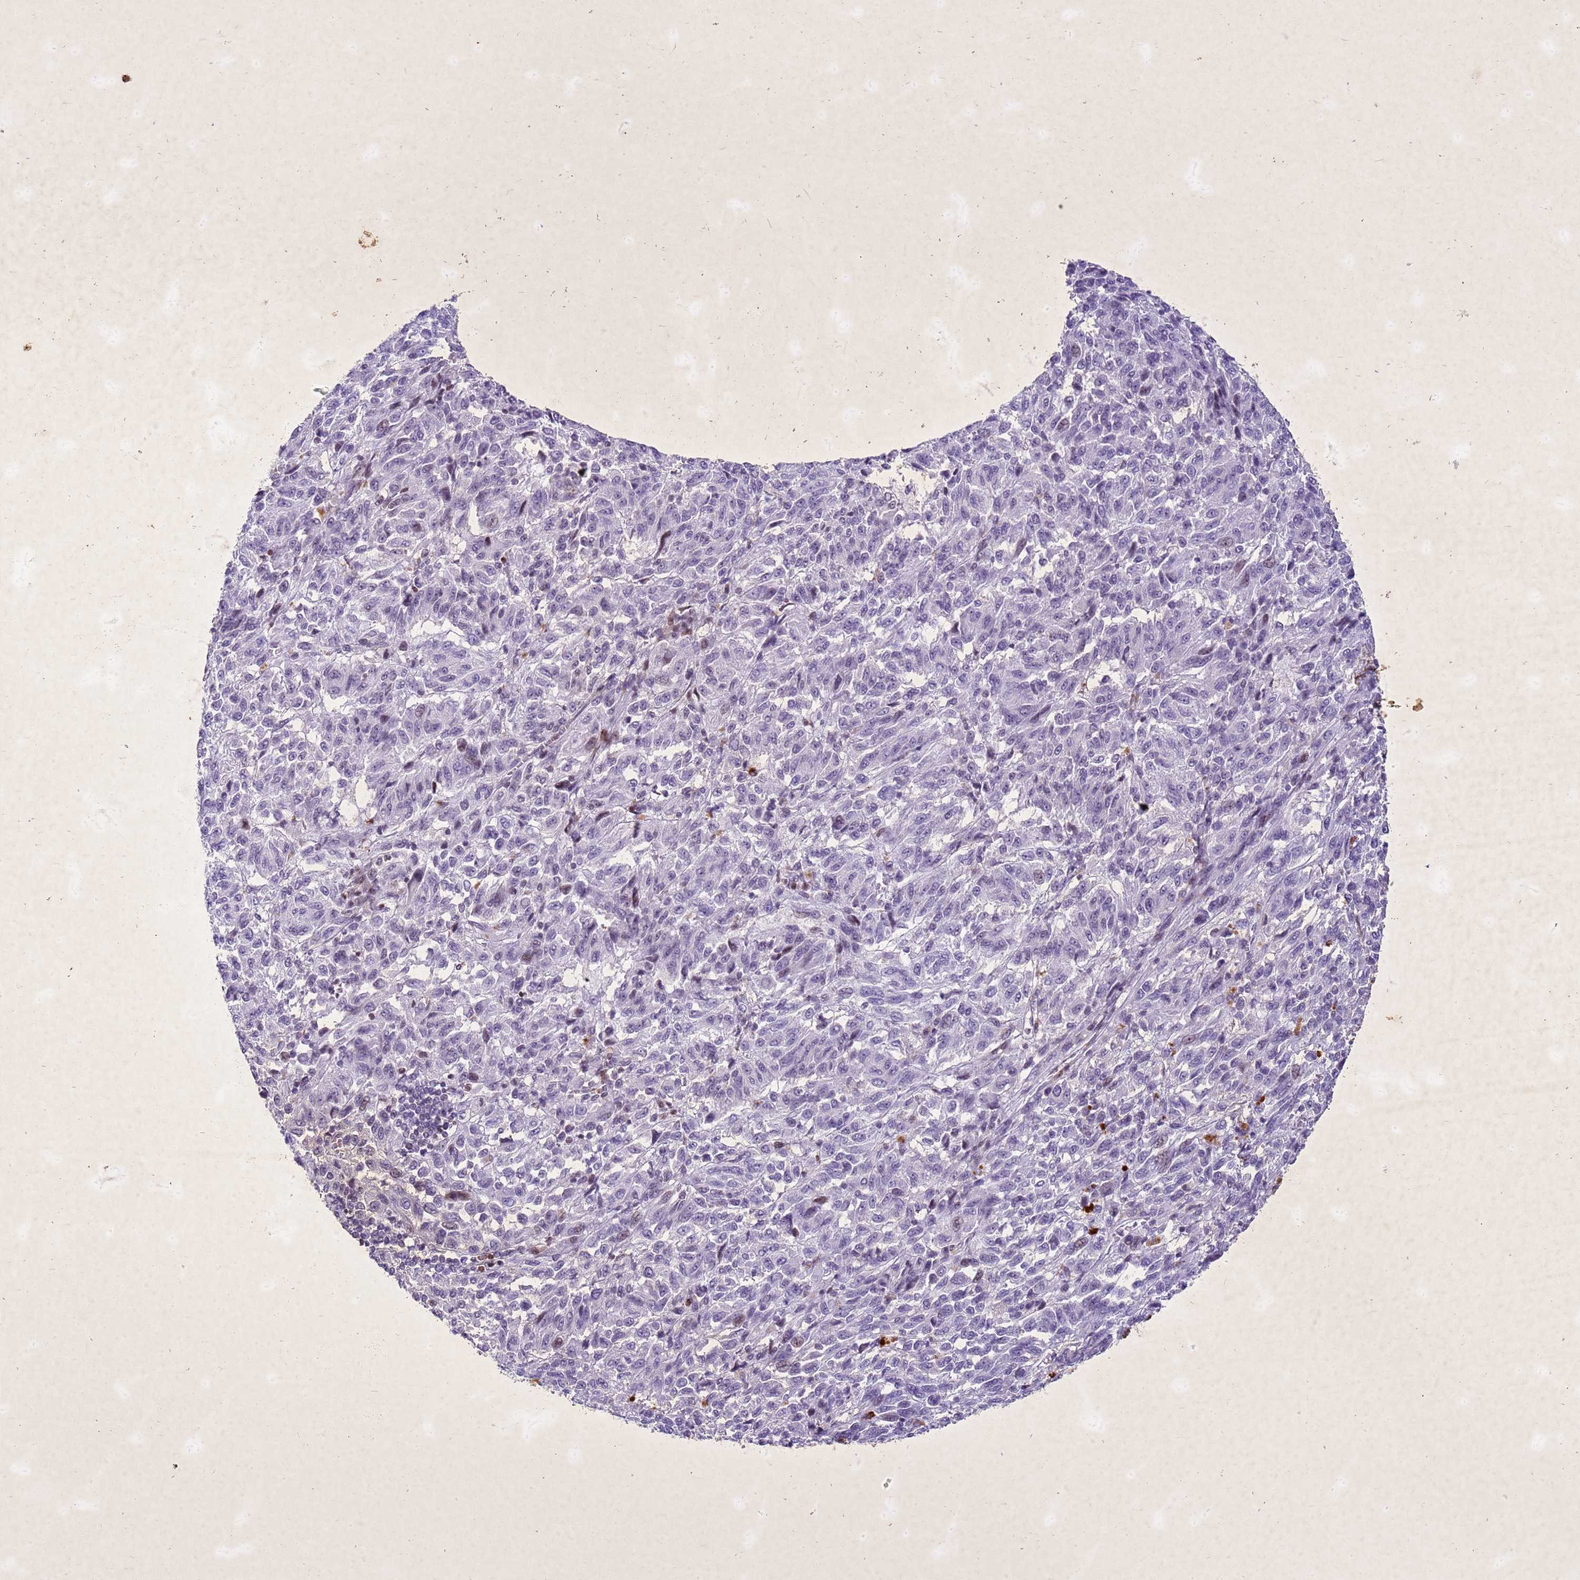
{"staining": {"intensity": "negative", "quantity": "none", "location": "none"}, "tissue": "melanoma", "cell_type": "Tumor cells", "image_type": "cancer", "snomed": [{"axis": "morphology", "description": "Malignant melanoma, Metastatic site"}, {"axis": "topography", "description": "Lung"}], "caption": "Melanoma was stained to show a protein in brown. There is no significant positivity in tumor cells. (Brightfield microscopy of DAB immunohistochemistry (IHC) at high magnification).", "gene": "COPS9", "patient": {"sex": "male", "age": 64}}